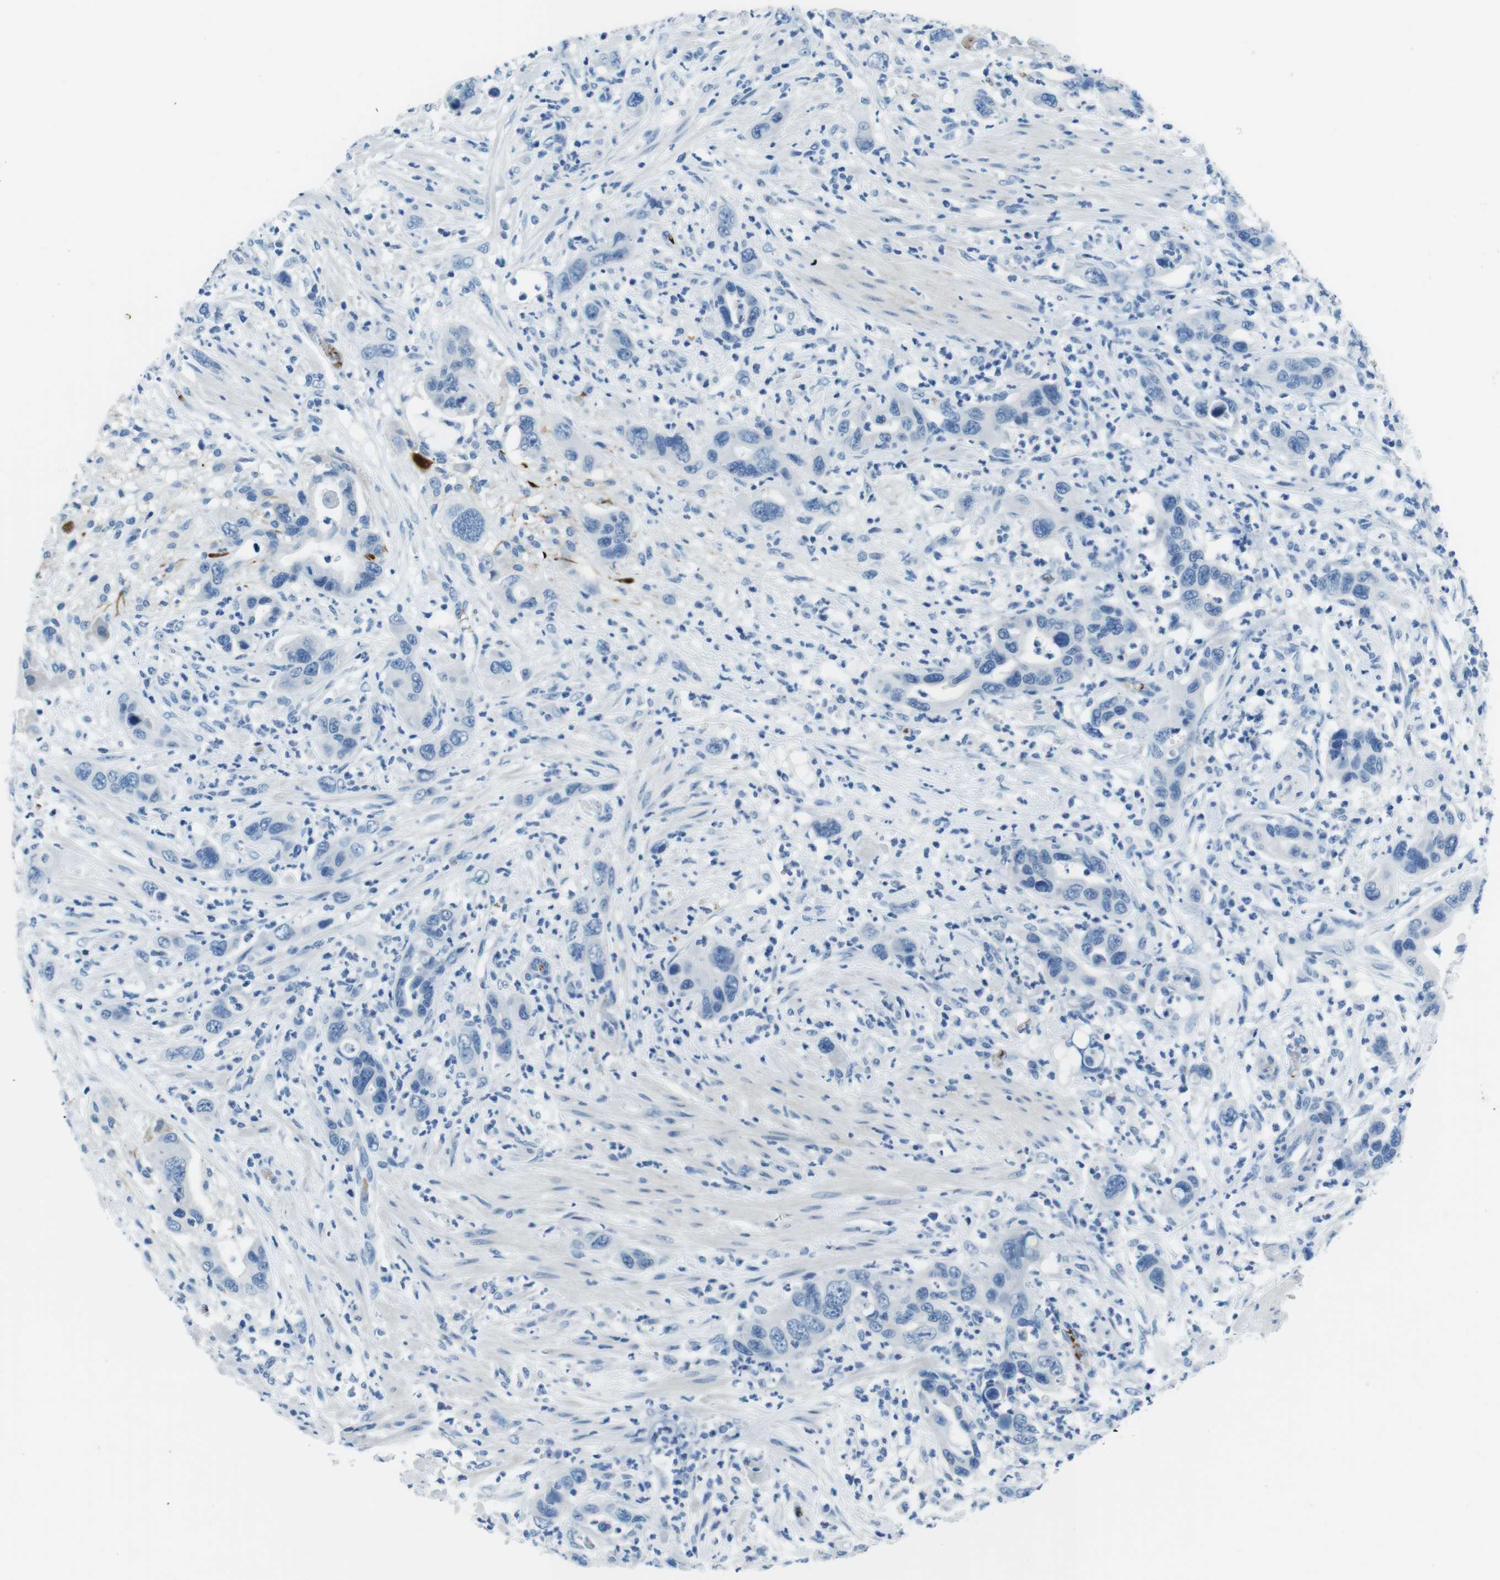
{"staining": {"intensity": "negative", "quantity": "none", "location": "none"}, "tissue": "pancreatic cancer", "cell_type": "Tumor cells", "image_type": "cancer", "snomed": [{"axis": "morphology", "description": "Adenocarcinoma, NOS"}, {"axis": "topography", "description": "Pancreas"}], "caption": "This is an immunohistochemistry (IHC) image of pancreatic cancer (adenocarcinoma). There is no positivity in tumor cells.", "gene": "TFAP2C", "patient": {"sex": "female", "age": 71}}